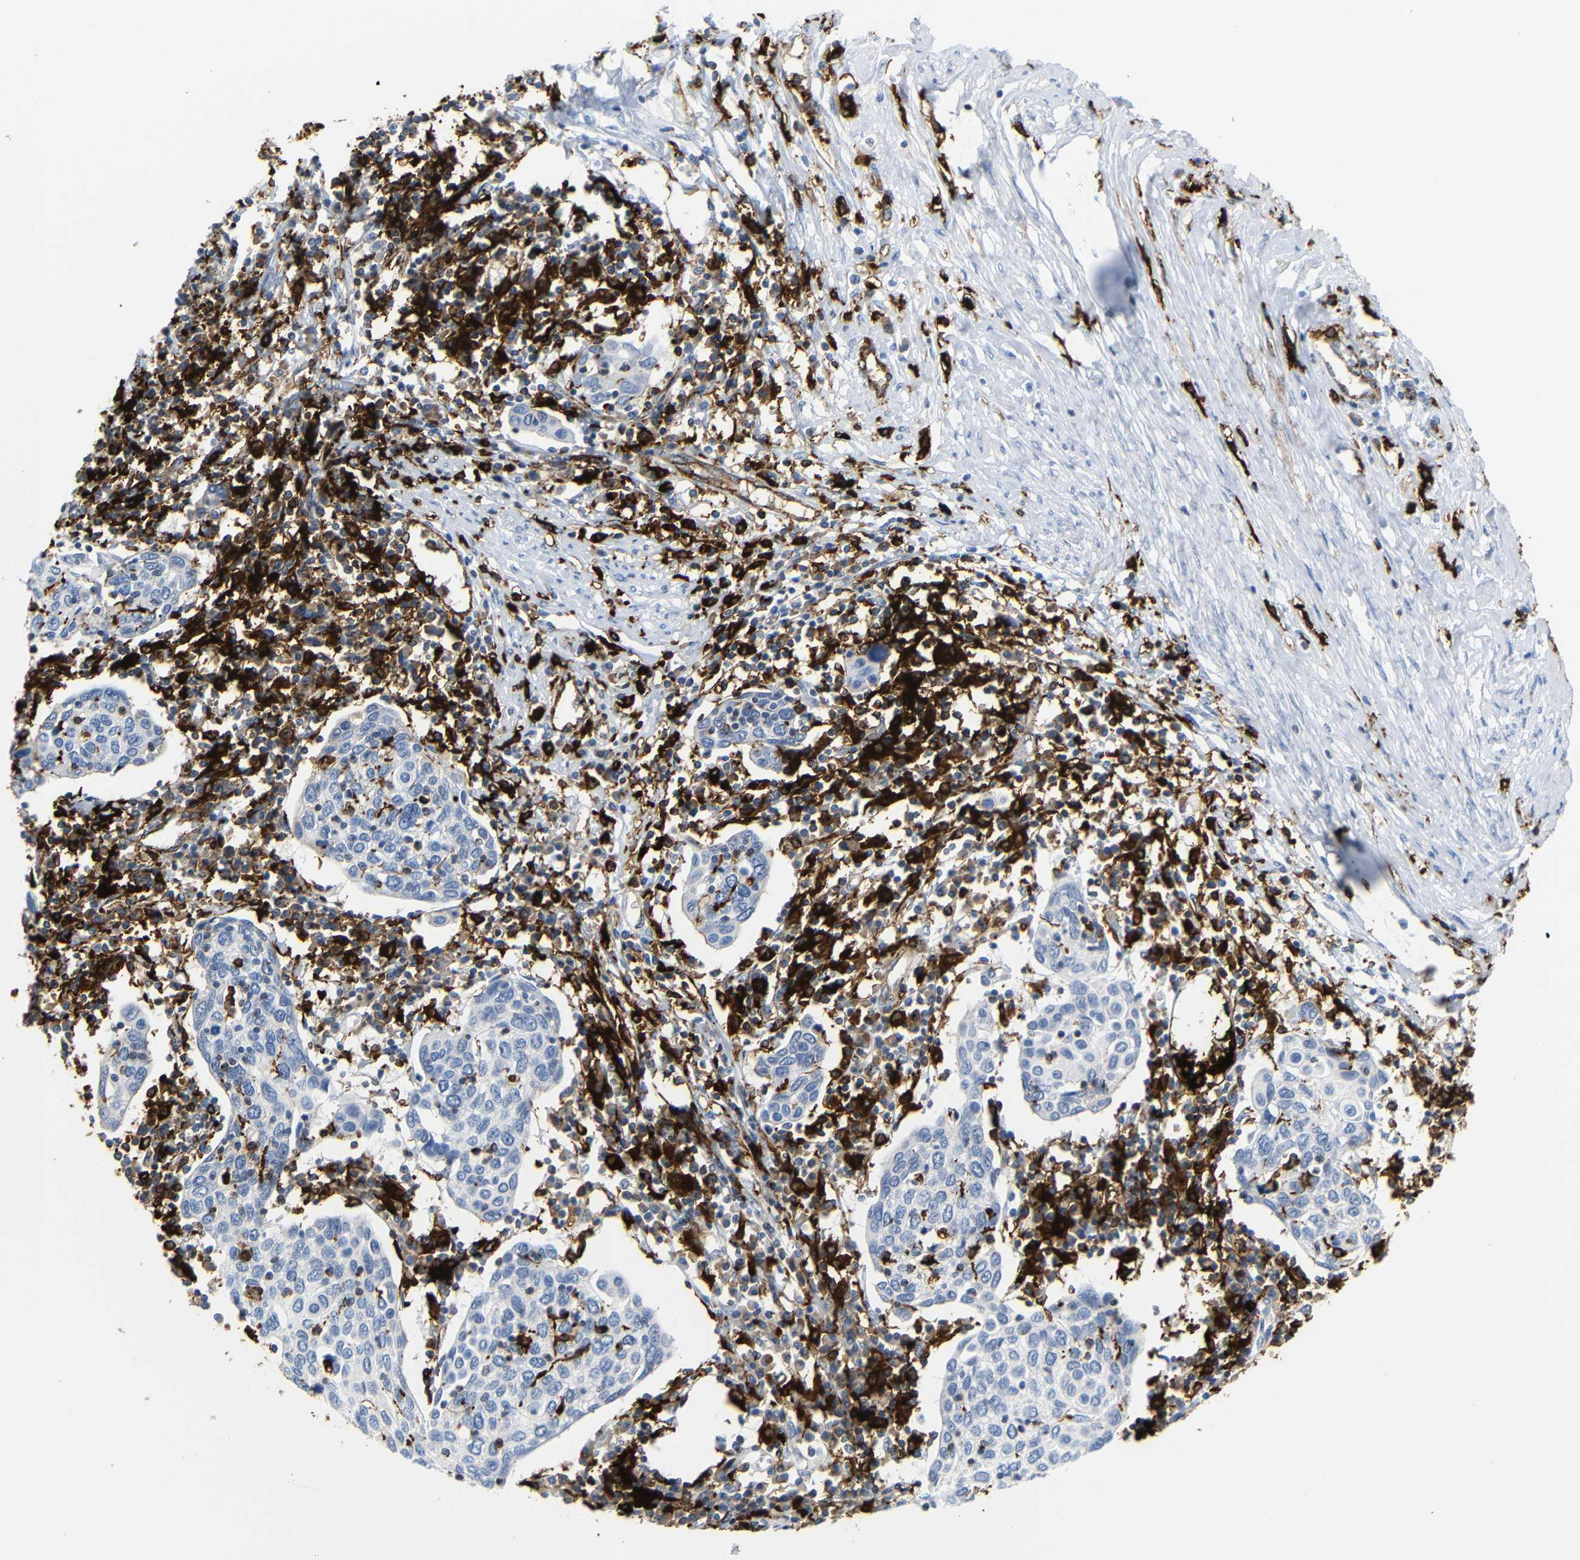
{"staining": {"intensity": "negative", "quantity": "none", "location": "none"}, "tissue": "cervical cancer", "cell_type": "Tumor cells", "image_type": "cancer", "snomed": [{"axis": "morphology", "description": "Squamous cell carcinoma, NOS"}, {"axis": "topography", "description": "Cervix"}], "caption": "Immunohistochemistry micrograph of cervical cancer (squamous cell carcinoma) stained for a protein (brown), which reveals no staining in tumor cells.", "gene": "HLA-DQB1", "patient": {"sex": "female", "age": 40}}